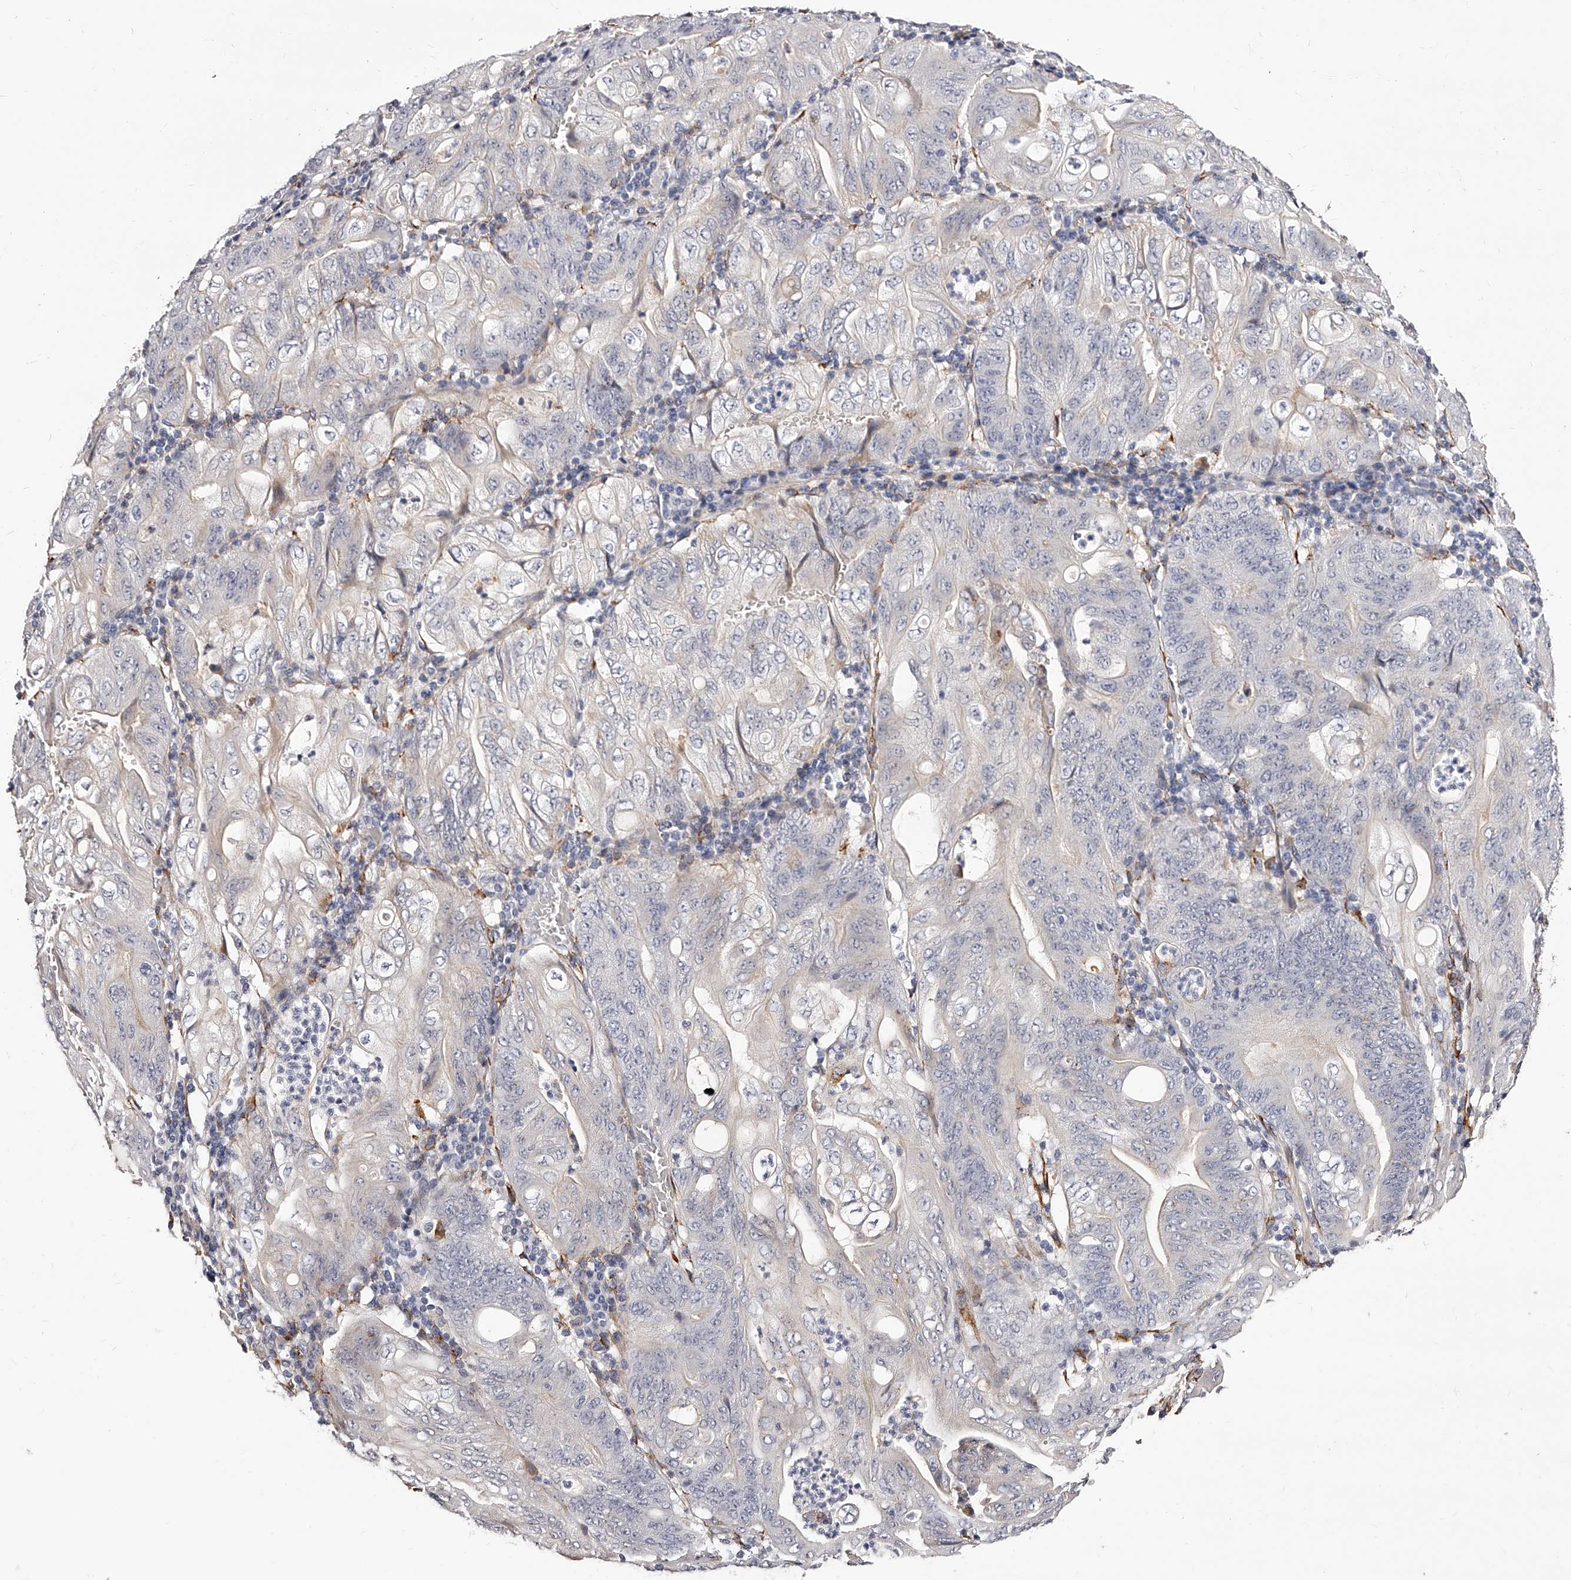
{"staining": {"intensity": "negative", "quantity": "none", "location": "none"}, "tissue": "stomach cancer", "cell_type": "Tumor cells", "image_type": "cancer", "snomed": [{"axis": "morphology", "description": "Adenocarcinoma, NOS"}, {"axis": "topography", "description": "Stomach"}], "caption": "Immunohistochemistry of stomach cancer displays no staining in tumor cells.", "gene": "CD82", "patient": {"sex": "female", "age": 73}}